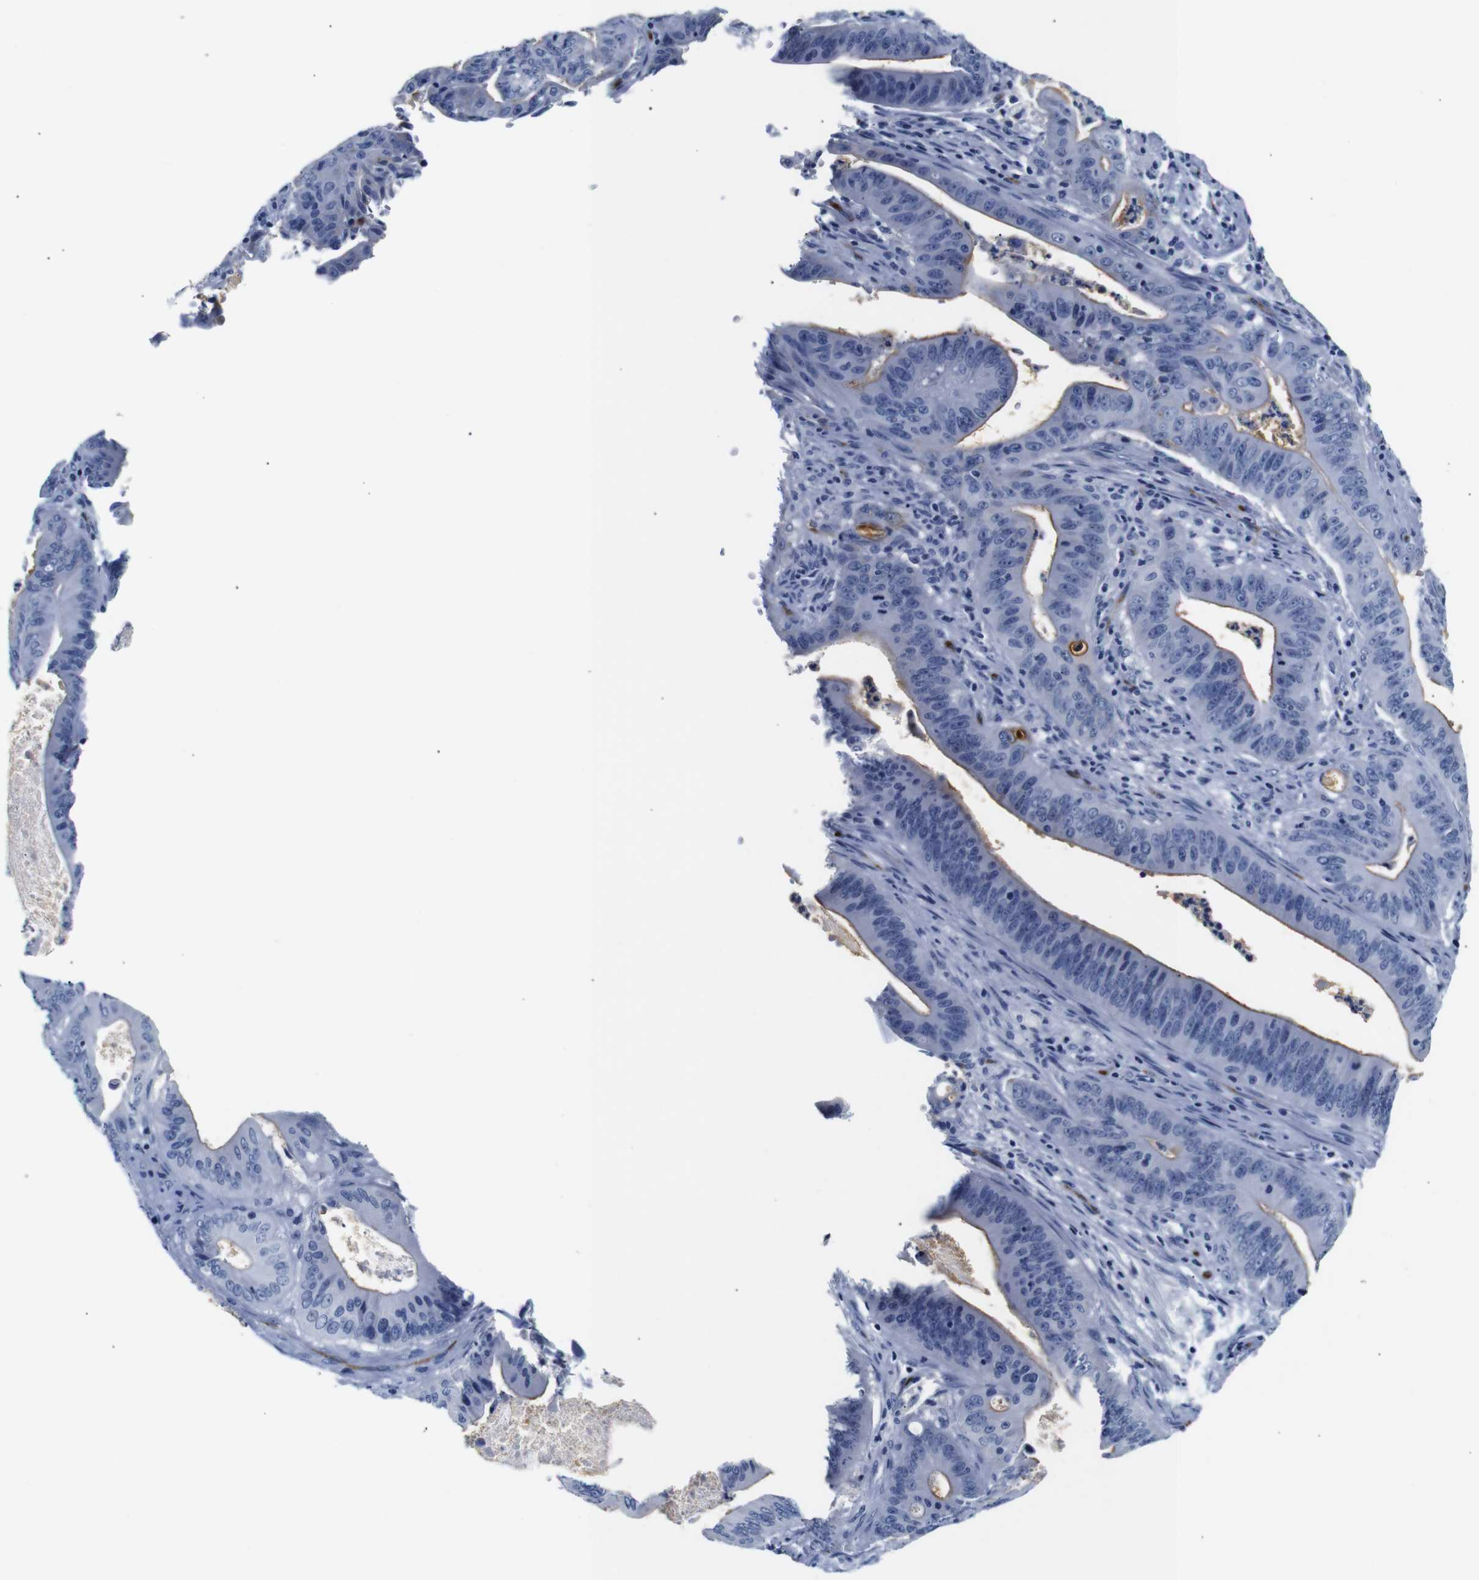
{"staining": {"intensity": "weak", "quantity": "<25%", "location": "cytoplasmic/membranous"}, "tissue": "pancreatic cancer", "cell_type": "Tumor cells", "image_type": "cancer", "snomed": [{"axis": "morphology", "description": "Normal tissue, NOS"}, {"axis": "topography", "description": "Lymph node"}], "caption": "IHC image of pancreatic cancer stained for a protein (brown), which reveals no expression in tumor cells.", "gene": "MUC4", "patient": {"sex": "male", "age": 62}}